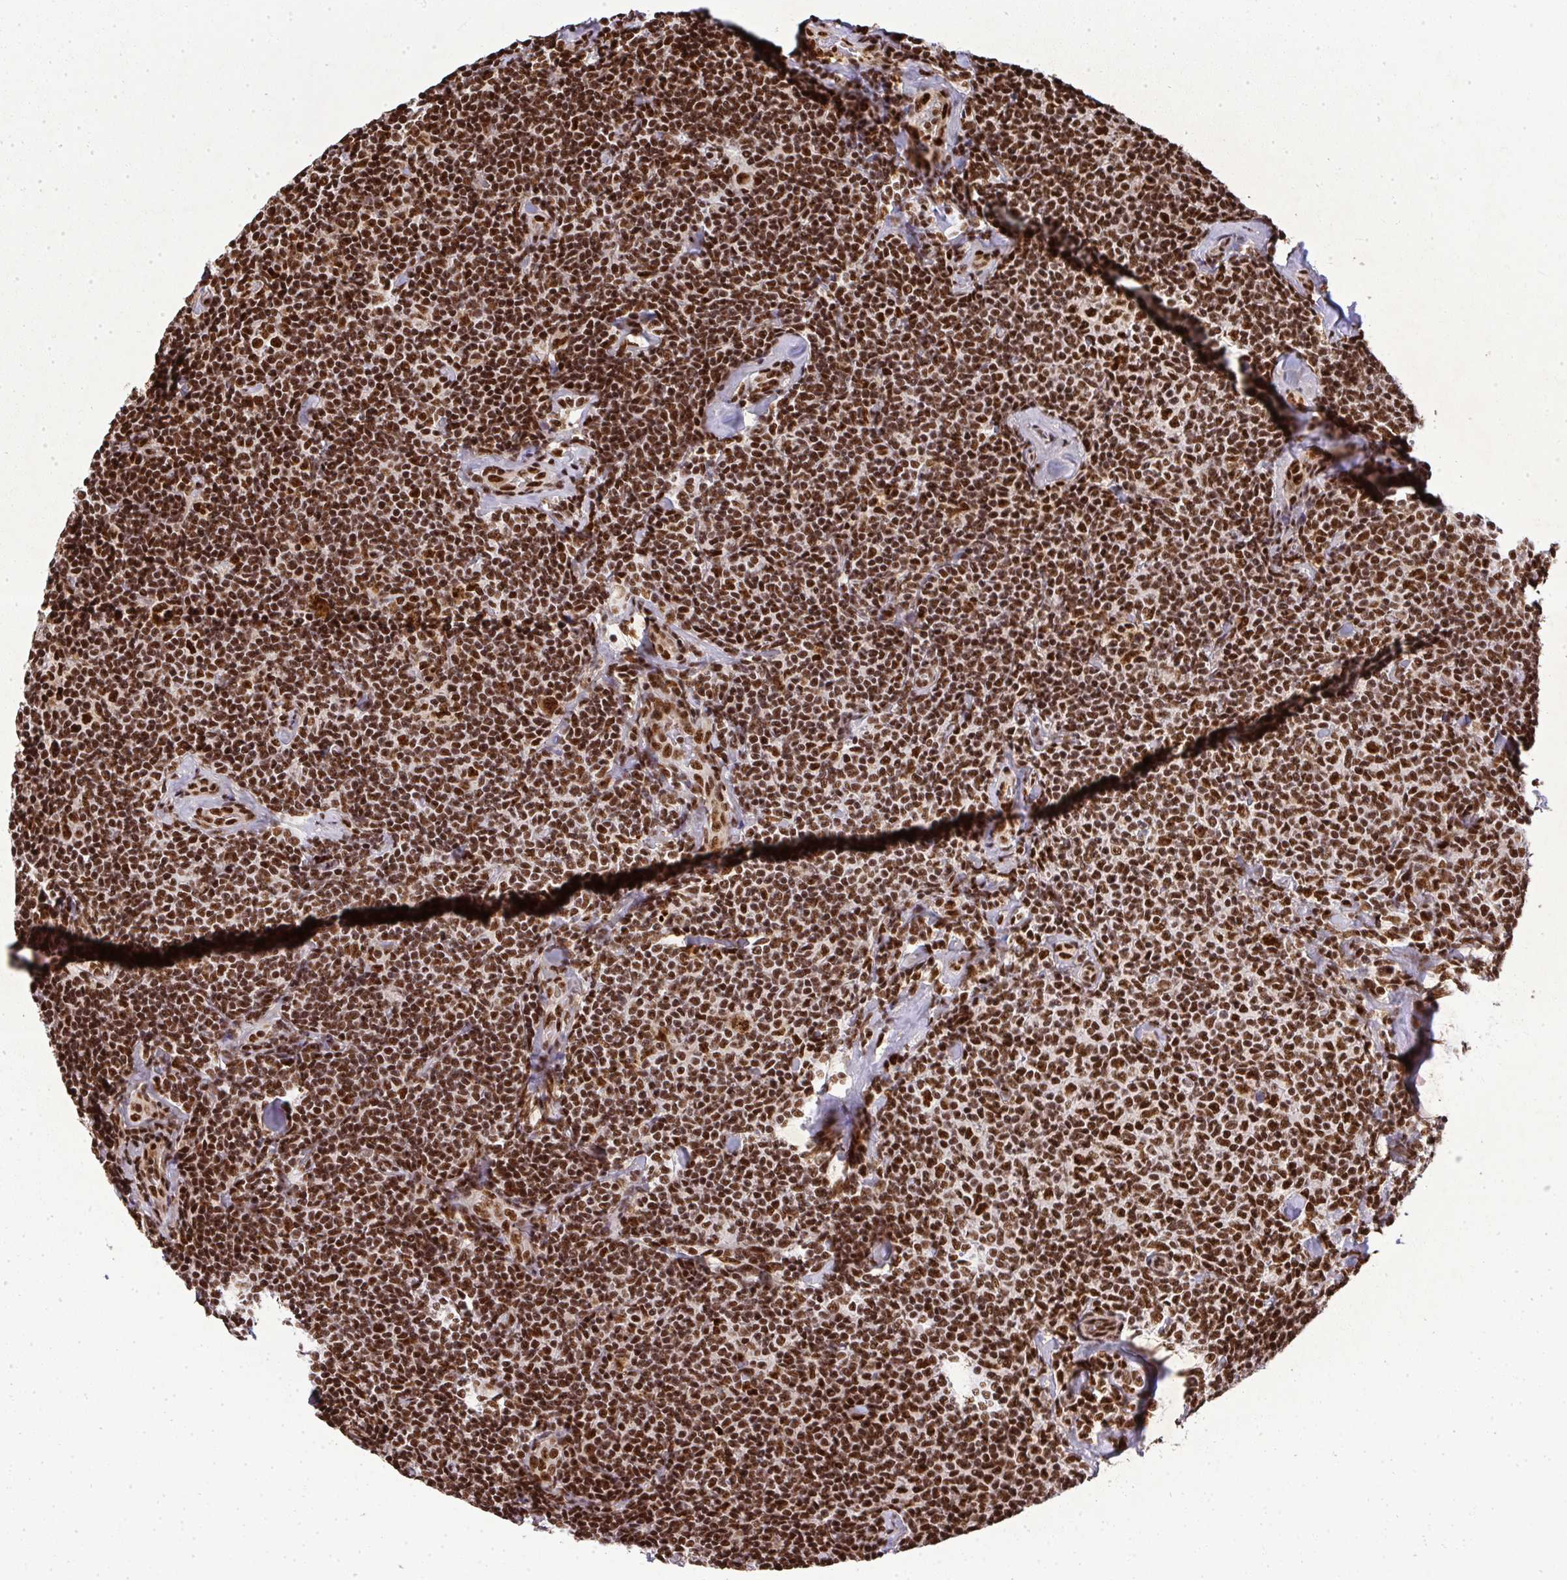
{"staining": {"intensity": "strong", "quantity": ">75%", "location": "nuclear"}, "tissue": "lymphoma", "cell_type": "Tumor cells", "image_type": "cancer", "snomed": [{"axis": "morphology", "description": "Malignant lymphoma, non-Hodgkin's type, Low grade"}, {"axis": "topography", "description": "Lymph node"}], "caption": "Low-grade malignant lymphoma, non-Hodgkin's type stained with DAB immunohistochemistry shows high levels of strong nuclear staining in approximately >75% of tumor cells. Nuclei are stained in blue.", "gene": "U2AF1", "patient": {"sex": "female", "age": 56}}